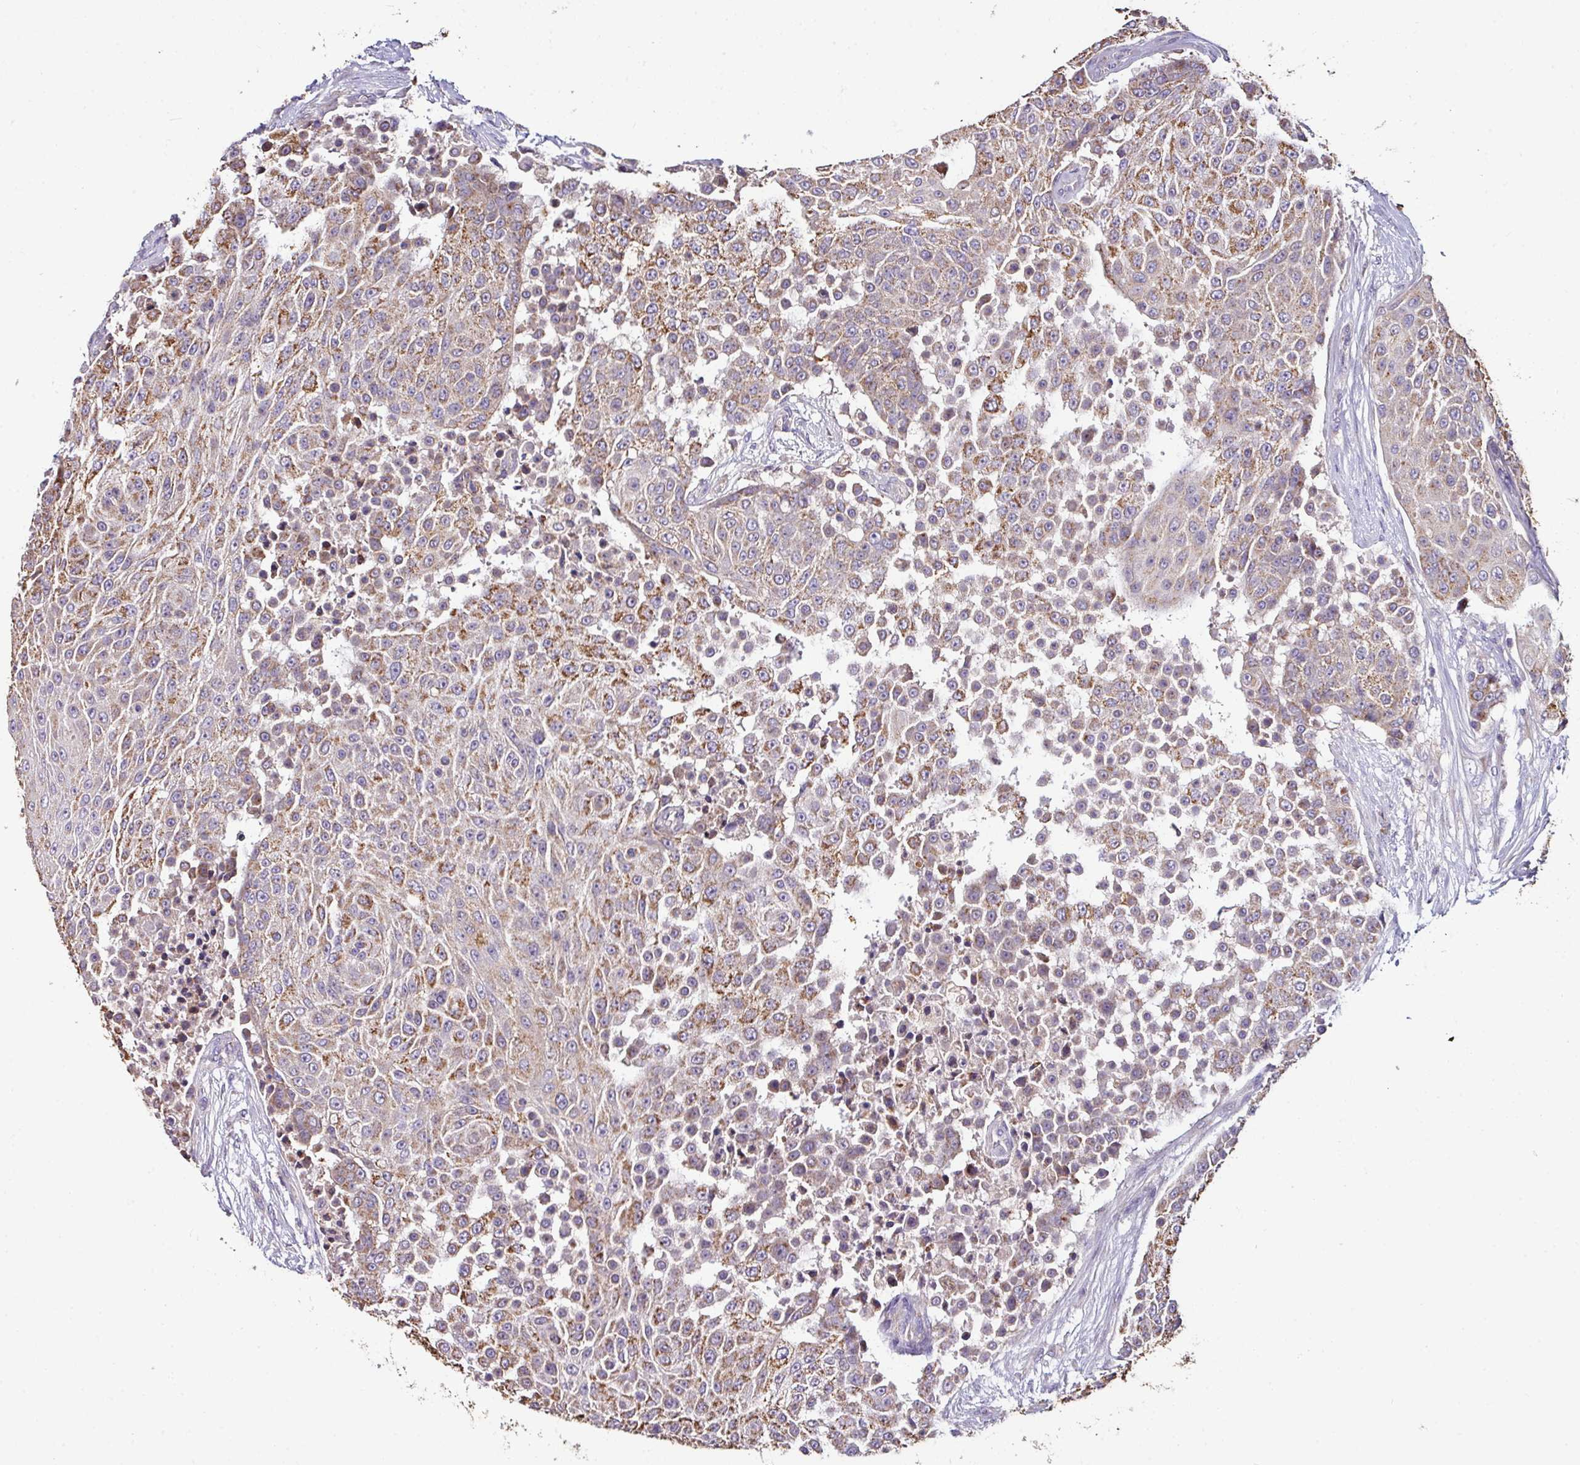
{"staining": {"intensity": "moderate", "quantity": "25%-75%", "location": "cytoplasmic/membranous"}, "tissue": "urothelial cancer", "cell_type": "Tumor cells", "image_type": "cancer", "snomed": [{"axis": "morphology", "description": "Urothelial carcinoma, High grade"}, {"axis": "topography", "description": "Urinary bladder"}], "caption": "Moderate cytoplasmic/membranous protein positivity is present in about 25%-75% of tumor cells in high-grade urothelial carcinoma.", "gene": "CPD", "patient": {"sex": "female", "age": 63}}